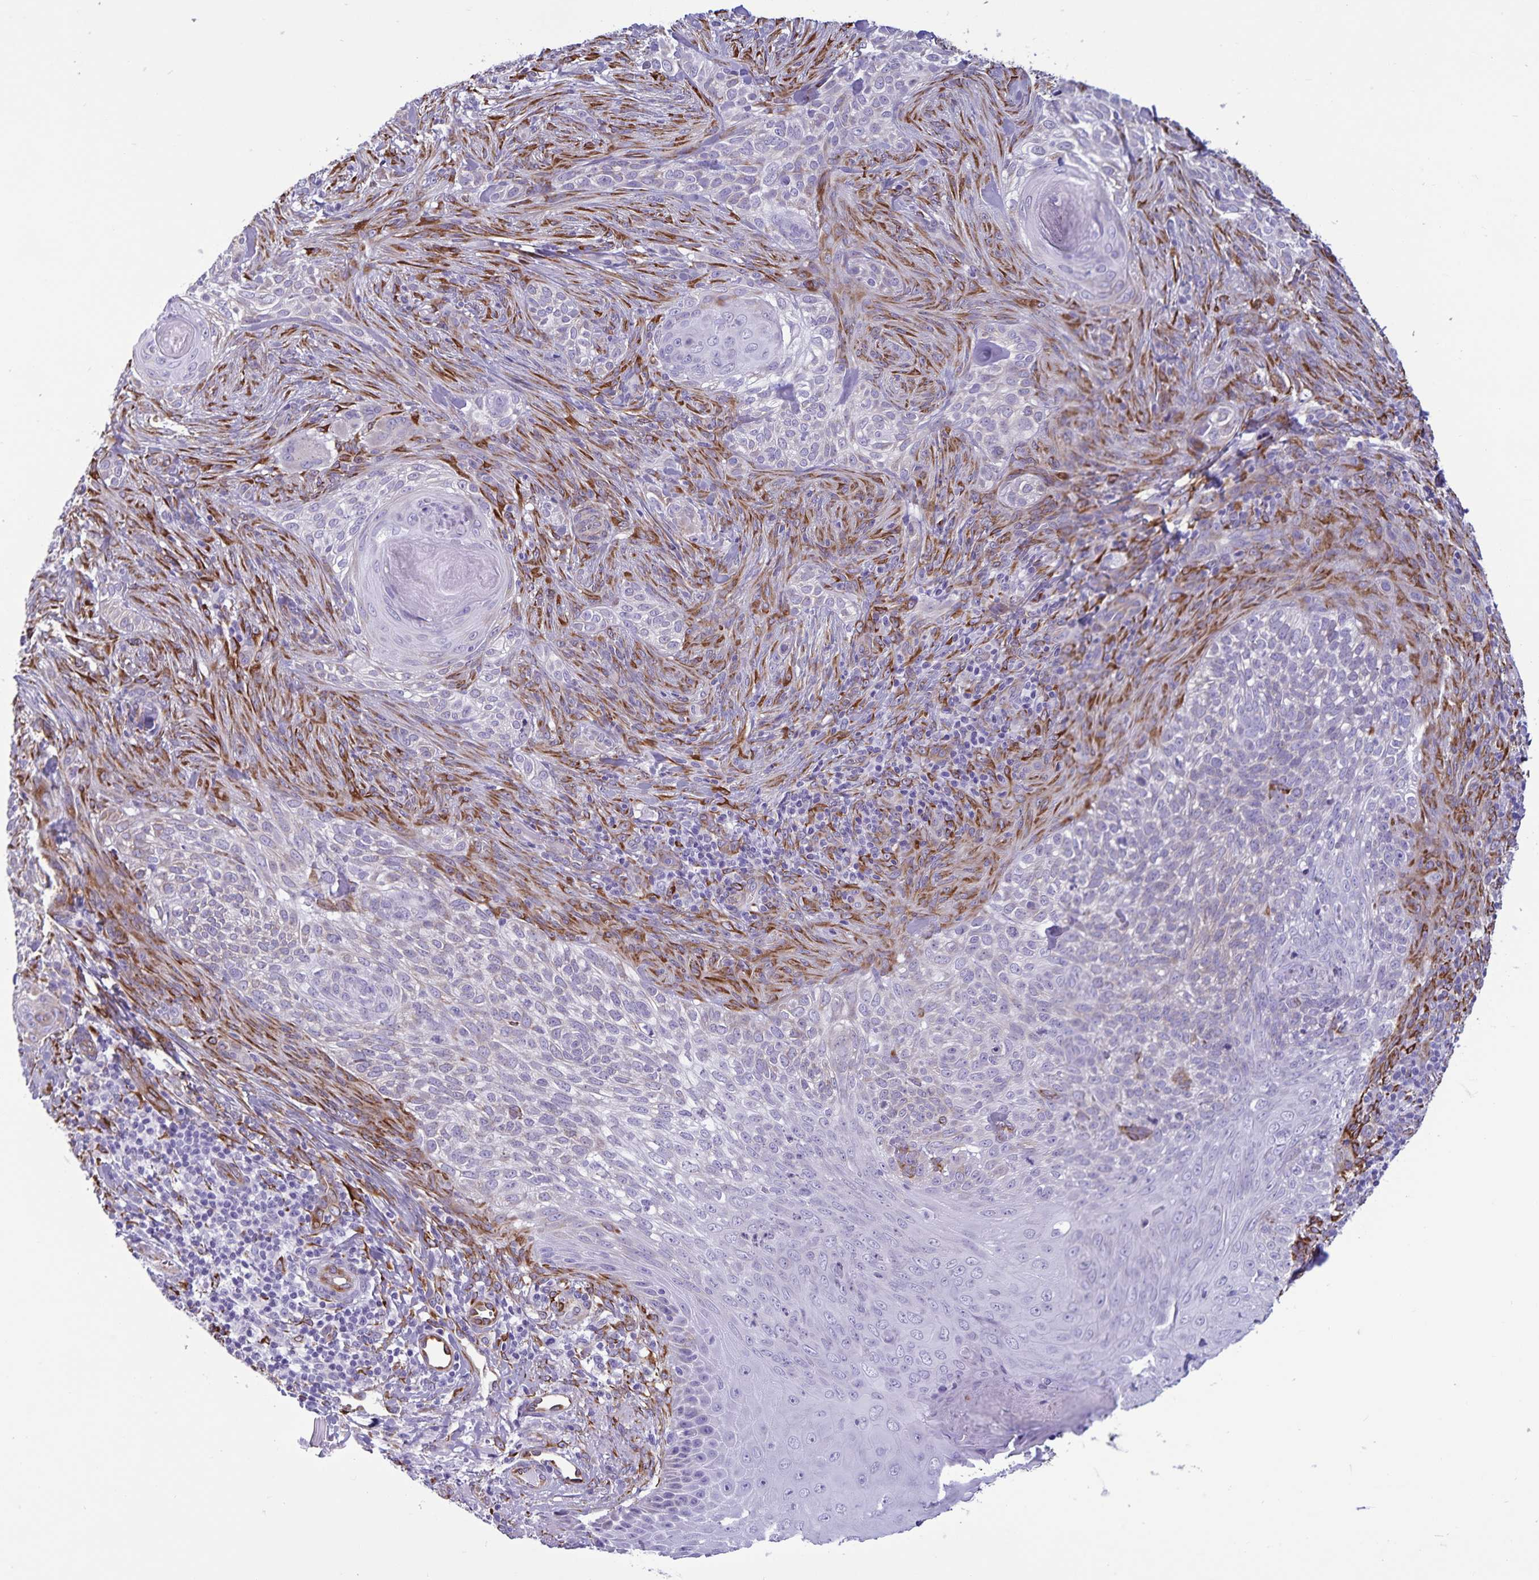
{"staining": {"intensity": "negative", "quantity": "none", "location": "none"}, "tissue": "skin cancer", "cell_type": "Tumor cells", "image_type": "cancer", "snomed": [{"axis": "morphology", "description": "Basal cell carcinoma"}, {"axis": "topography", "description": "Skin"}], "caption": "Protein analysis of basal cell carcinoma (skin) exhibits no significant positivity in tumor cells.", "gene": "RCN1", "patient": {"sex": "female", "age": 48}}